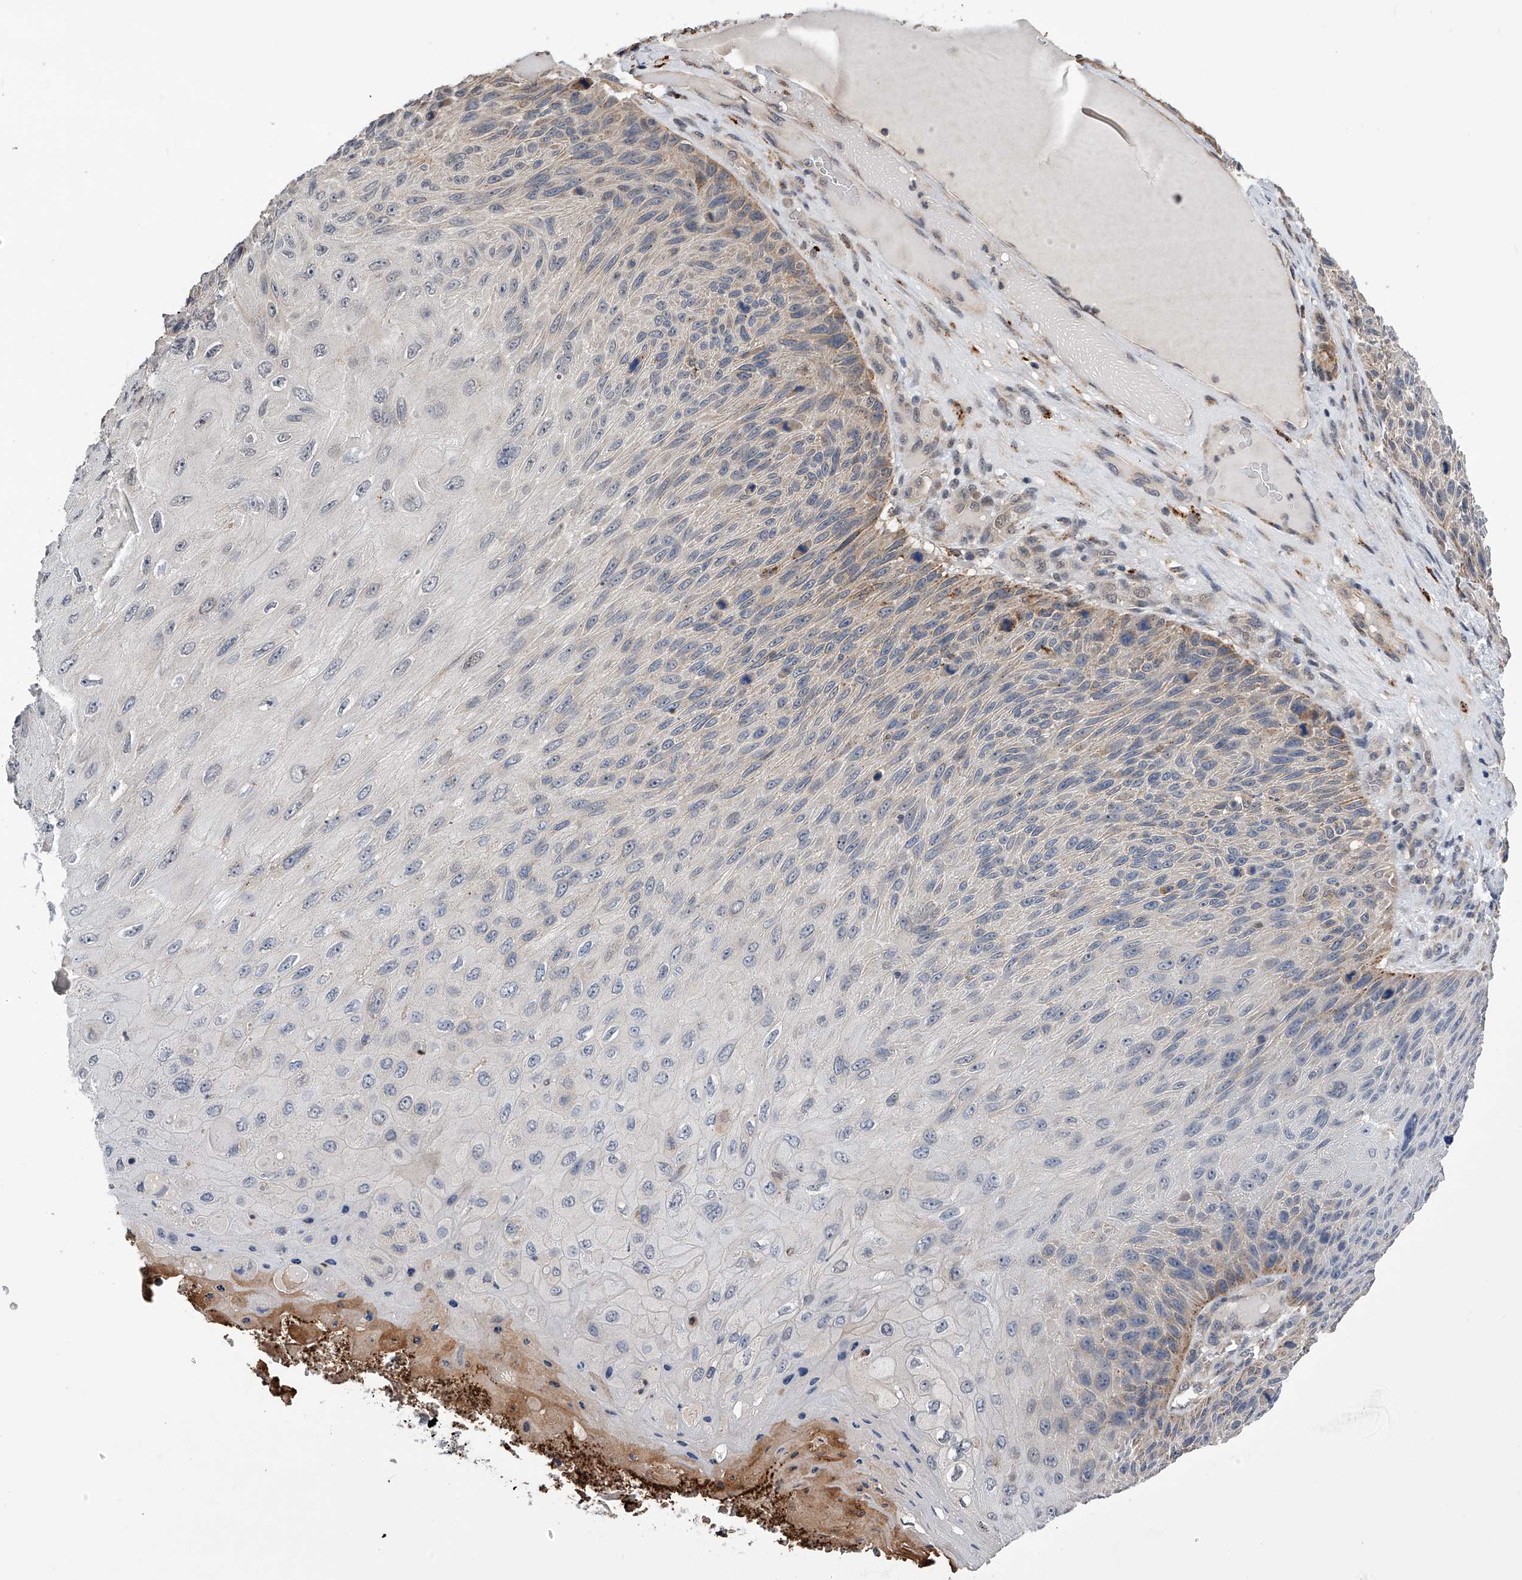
{"staining": {"intensity": "weak", "quantity": "<25%", "location": "cytoplasmic/membranous"}, "tissue": "skin cancer", "cell_type": "Tumor cells", "image_type": "cancer", "snomed": [{"axis": "morphology", "description": "Squamous cell carcinoma, NOS"}, {"axis": "topography", "description": "Skin"}], "caption": "Skin cancer was stained to show a protein in brown. There is no significant positivity in tumor cells.", "gene": "SPOCK1", "patient": {"sex": "female", "age": 88}}